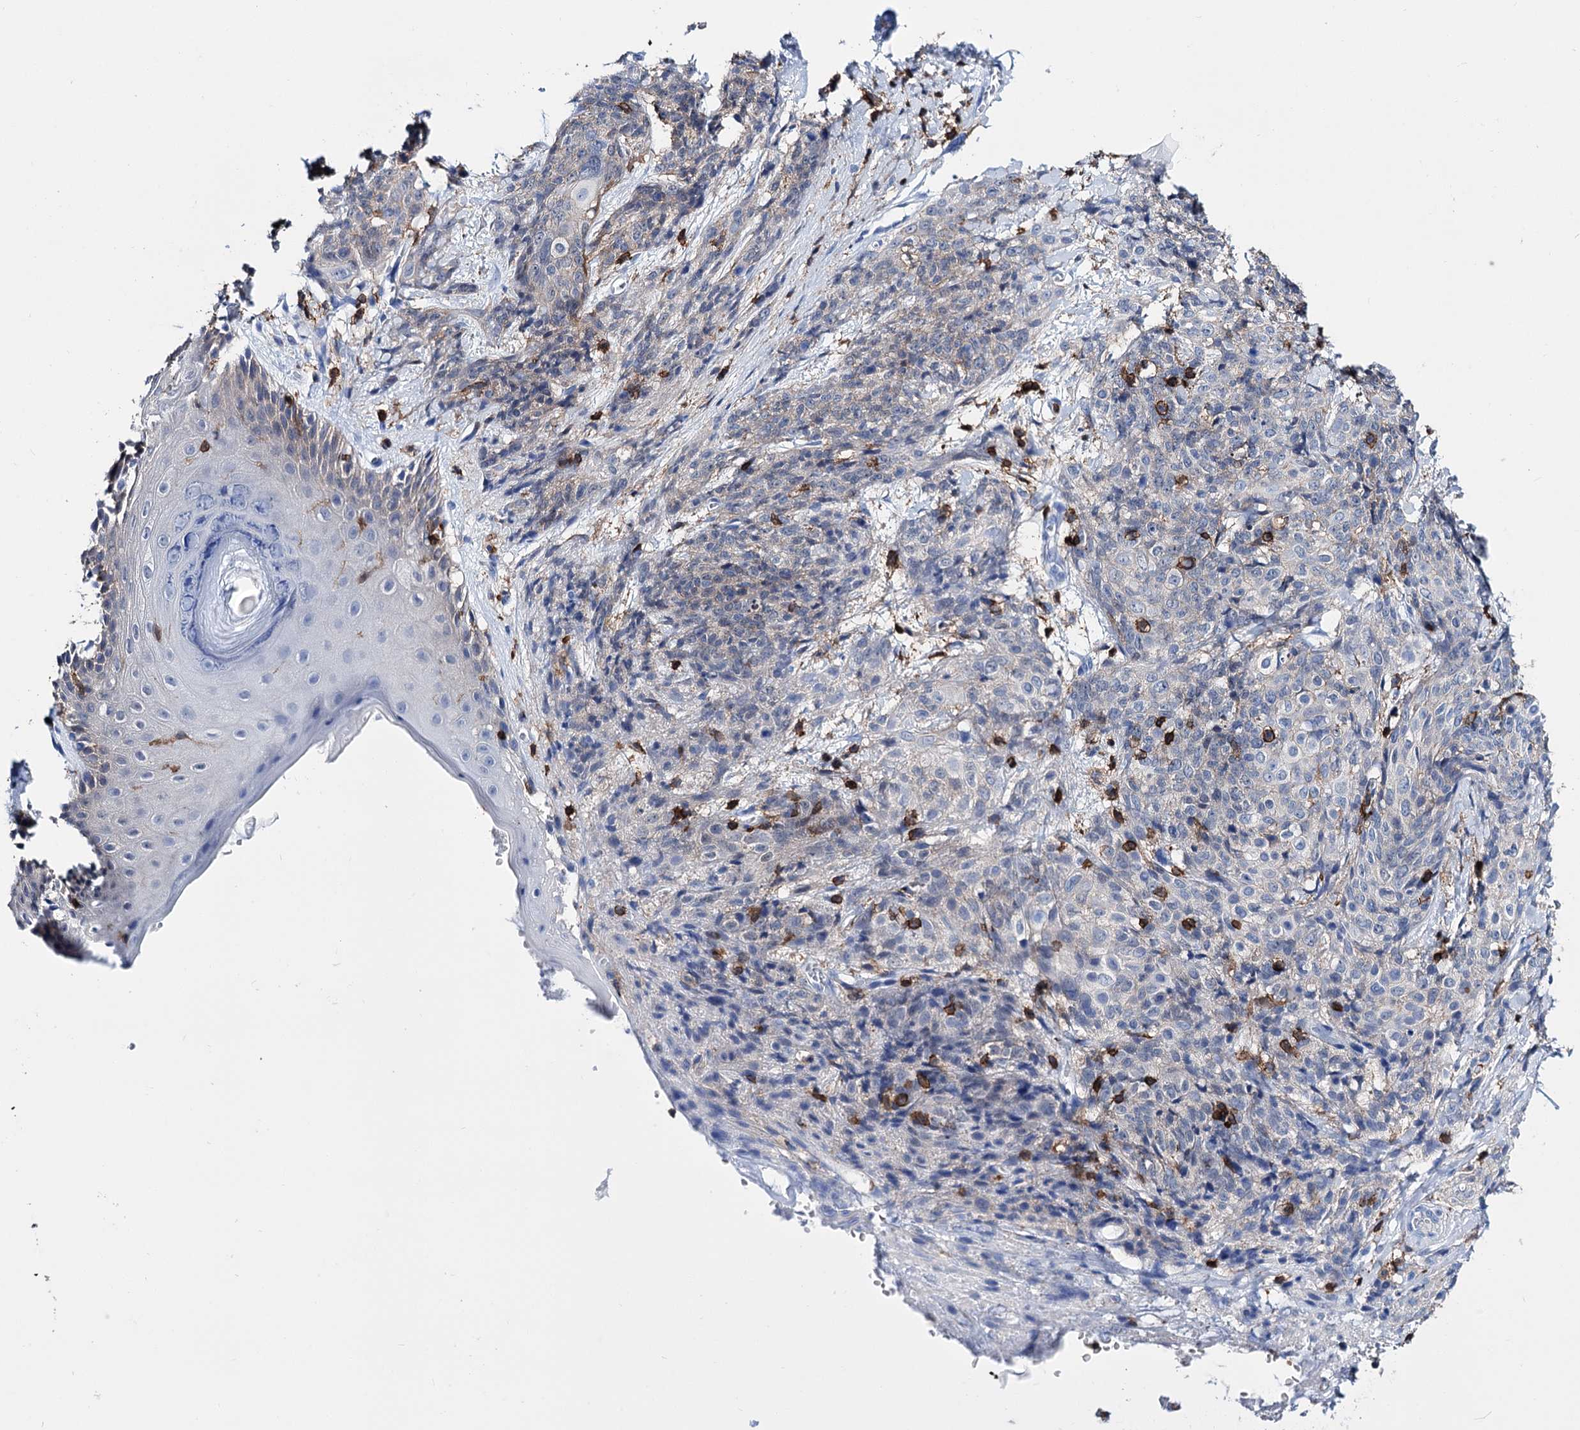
{"staining": {"intensity": "weak", "quantity": "25%-75%", "location": "cytoplasmic/membranous"}, "tissue": "skin cancer", "cell_type": "Tumor cells", "image_type": "cancer", "snomed": [{"axis": "morphology", "description": "Squamous cell carcinoma, NOS"}, {"axis": "topography", "description": "Skin"}, {"axis": "topography", "description": "Vulva"}], "caption": "Human skin squamous cell carcinoma stained with a protein marker shows weak staining in tumor cells.", "gene": "DEF6", "patient": {"sex": "female", "age": 85}}